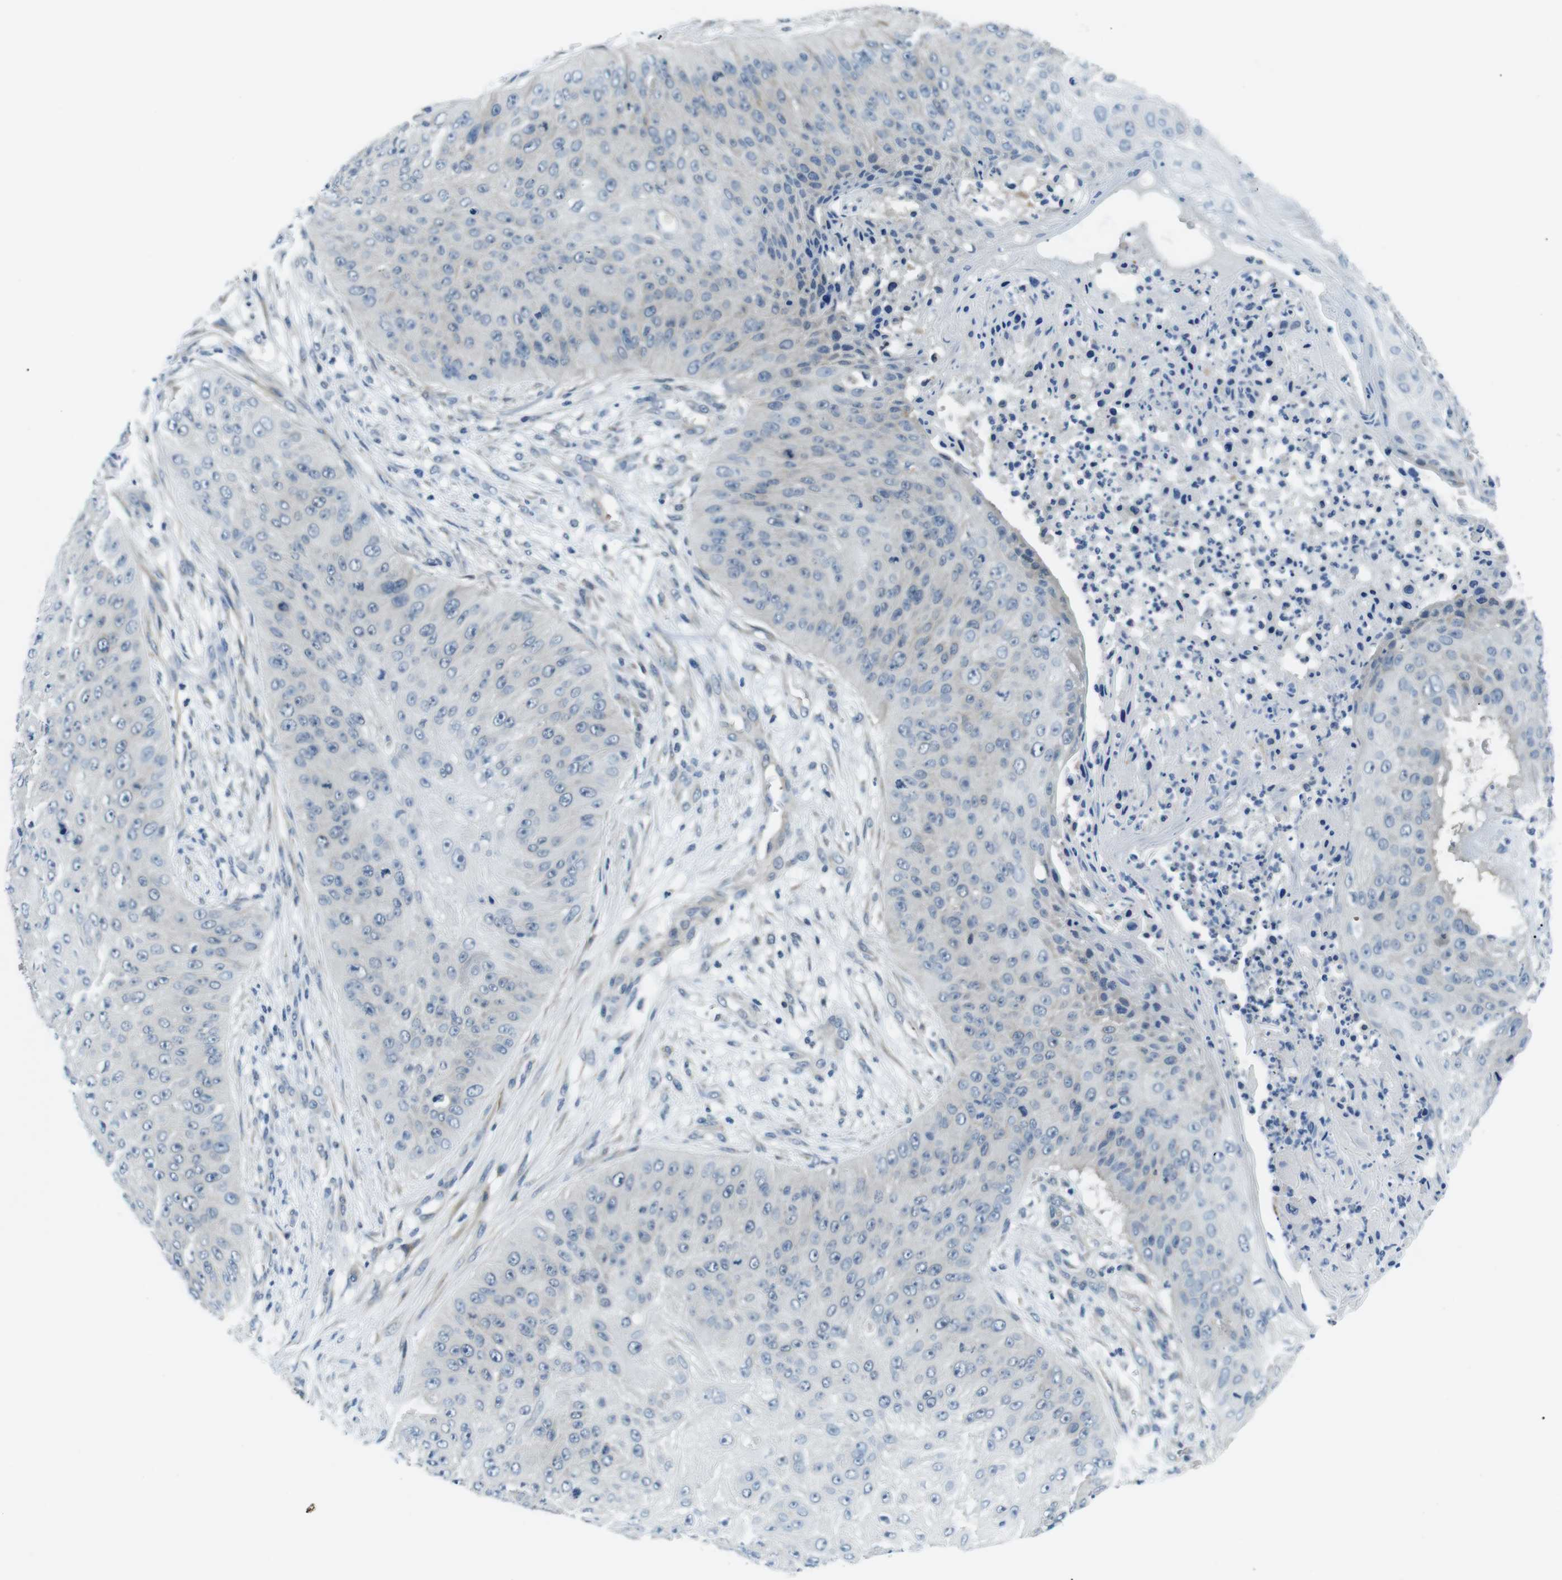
{"staining": {"intensity": "negative", "quantity": "none", "location": "none"}, "tissue": "skin cancer", "cell_type": "Tumor cells", "image_type": "cancer", "snomed": [{"axis": "morphology", "description": "Squamous cell carcinoma, NOS"}, {"axis": "topography", "description": "Skin"}], "caption": "The image demonstrates no staining of tumor cells in skin squamous cell carcinoma.", "gene": "WSCD1", "patient": {"sex": "female", "age": 80}}